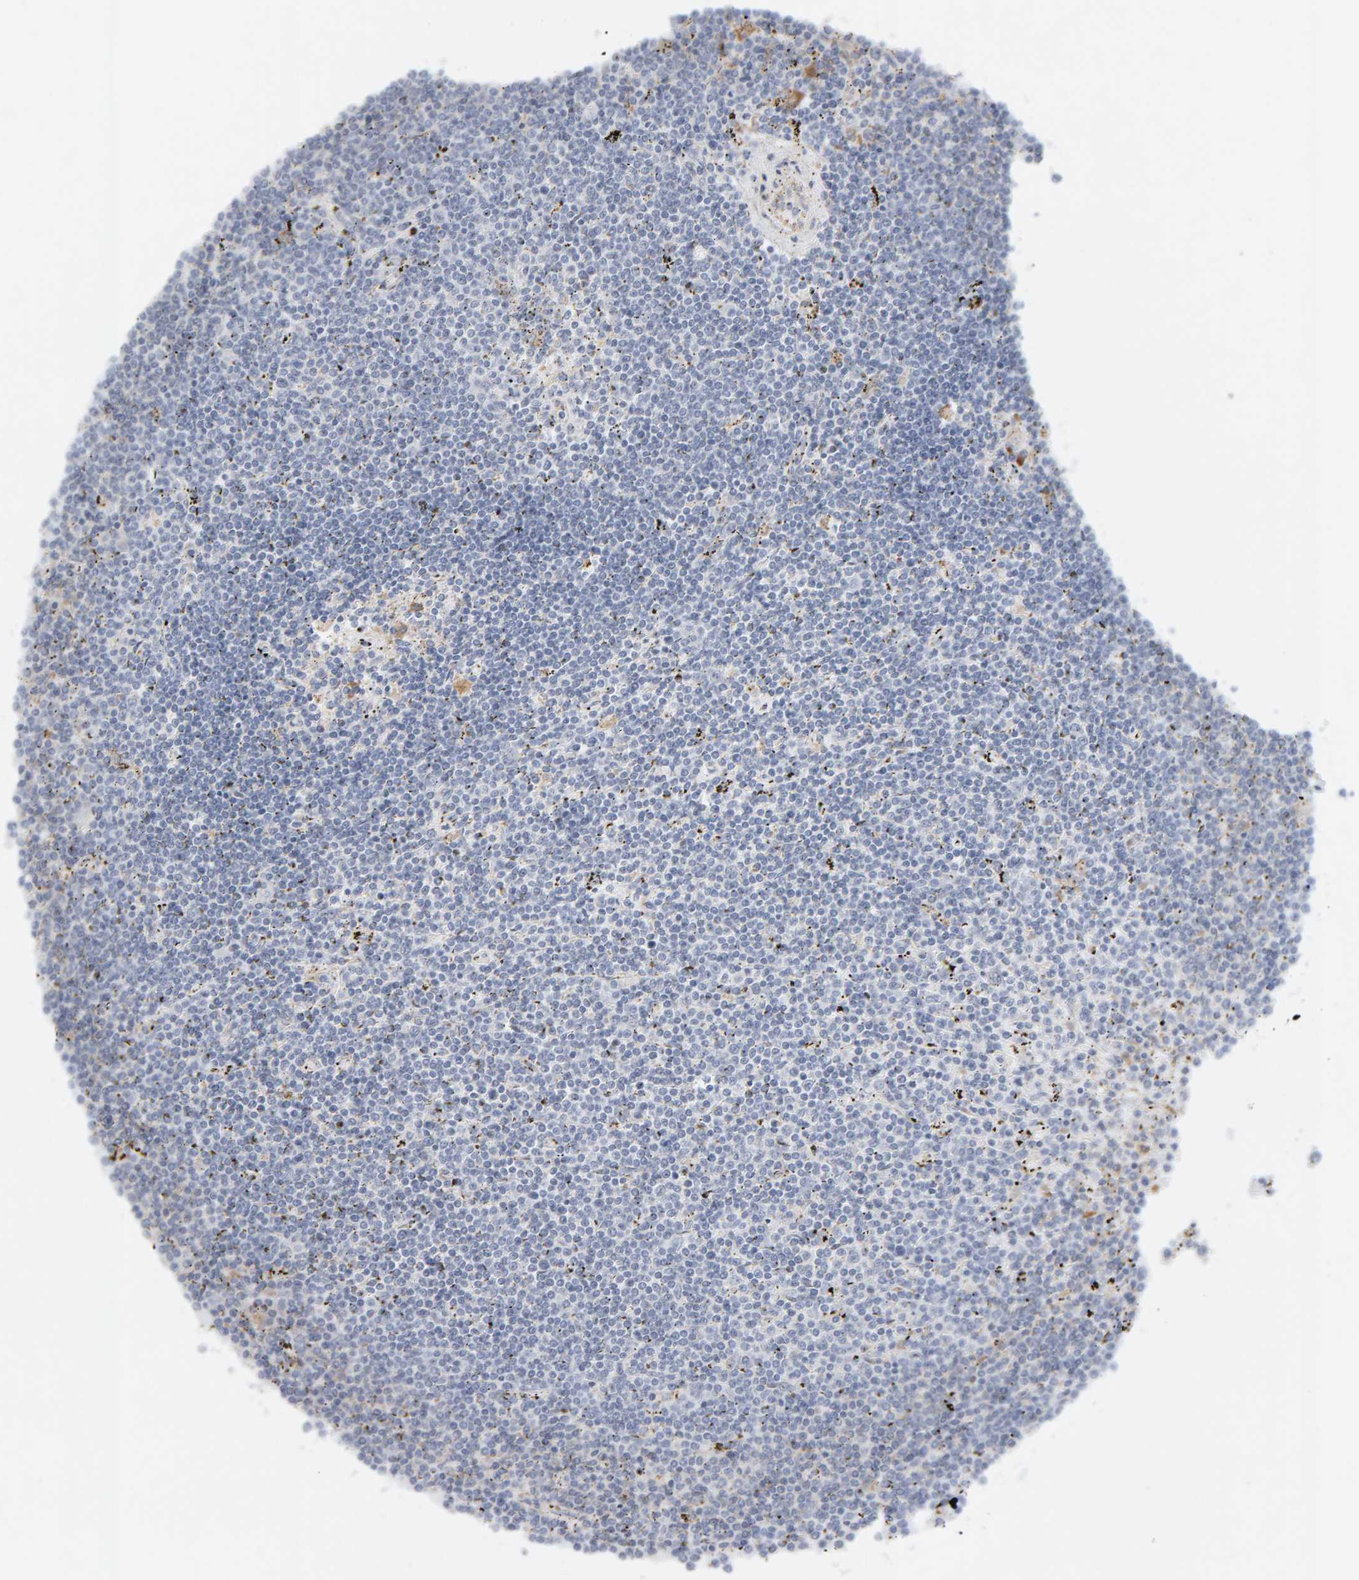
{"staining": {"intensity": "negative", "quantity": "none", "location": "none"}, "tissue": "lymphoma", "cell_type": "Tumor cells", "image_type": "cancer", "snomed": [{"axis": "morphology", "description": "Malignant lymphoma, non-Hodgkin's type, Low grade"}, {"axis": "topography", "description": "Spleen"}], "caption": "Tumor cells are negative for protein expression in human low-grade malignant lymphoma, non-Hodgkin's type.", "gene": "ENGASE", "patient": {"sex": "male", "age": 76}}